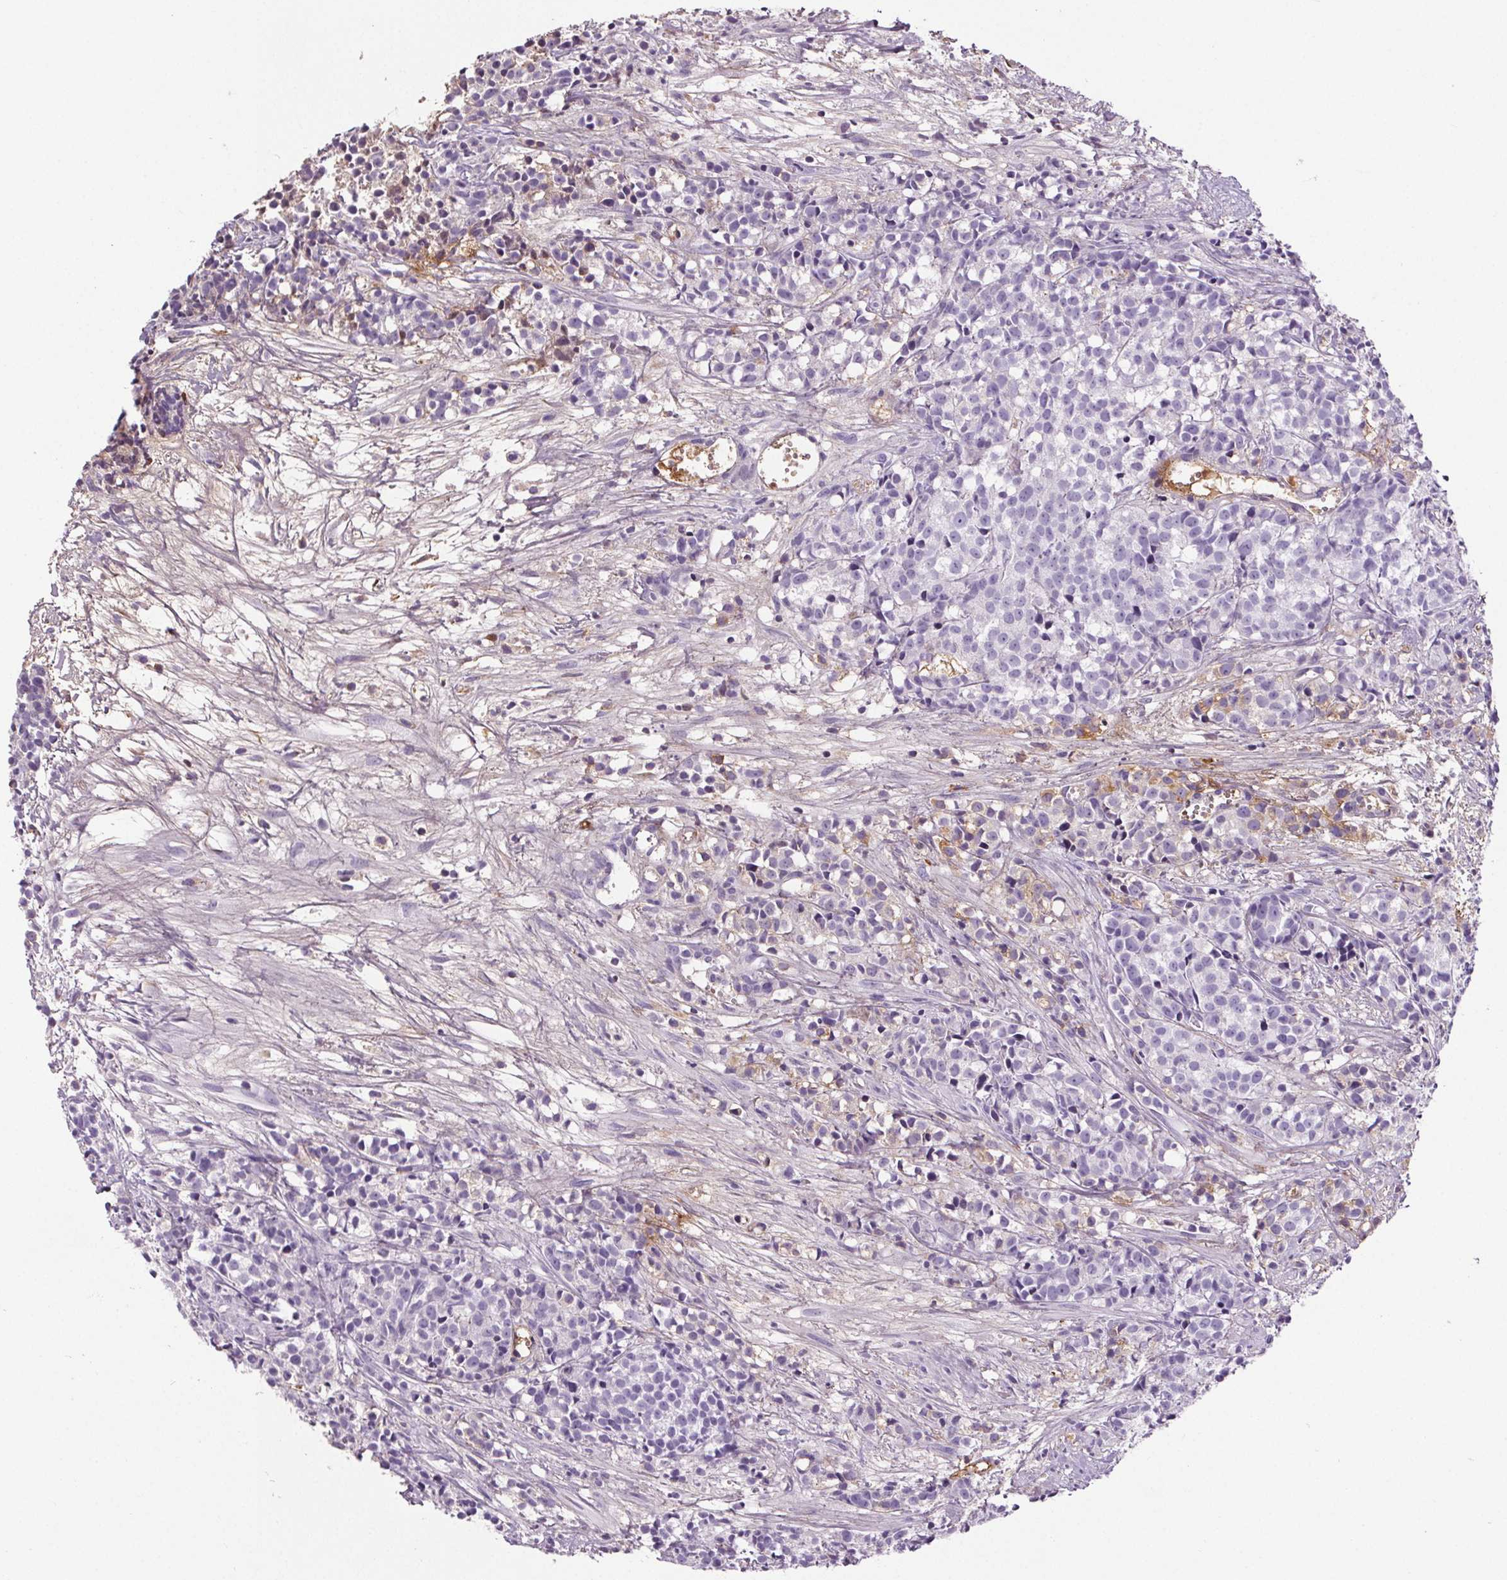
{"staining": {"intensity": "negative", "quantity": "none", "location": "none"}, "tissue": "prostate cancer", "cell_type": "Tumor cells", "image_type": "cancer", "snomed": [{"axis": "morphology", "description": "Adenocarcinoma, High grade"}, {"axis": "topography", "description": "Prostate"}], "caption": "An image of human prostate cancer is negative for staining in tumor cells. (Brightfield microscopy of DAB immunohistochemistry at high magnification).", "gene": "CD5L", "patient": {"sex": "male", "age": 58}}